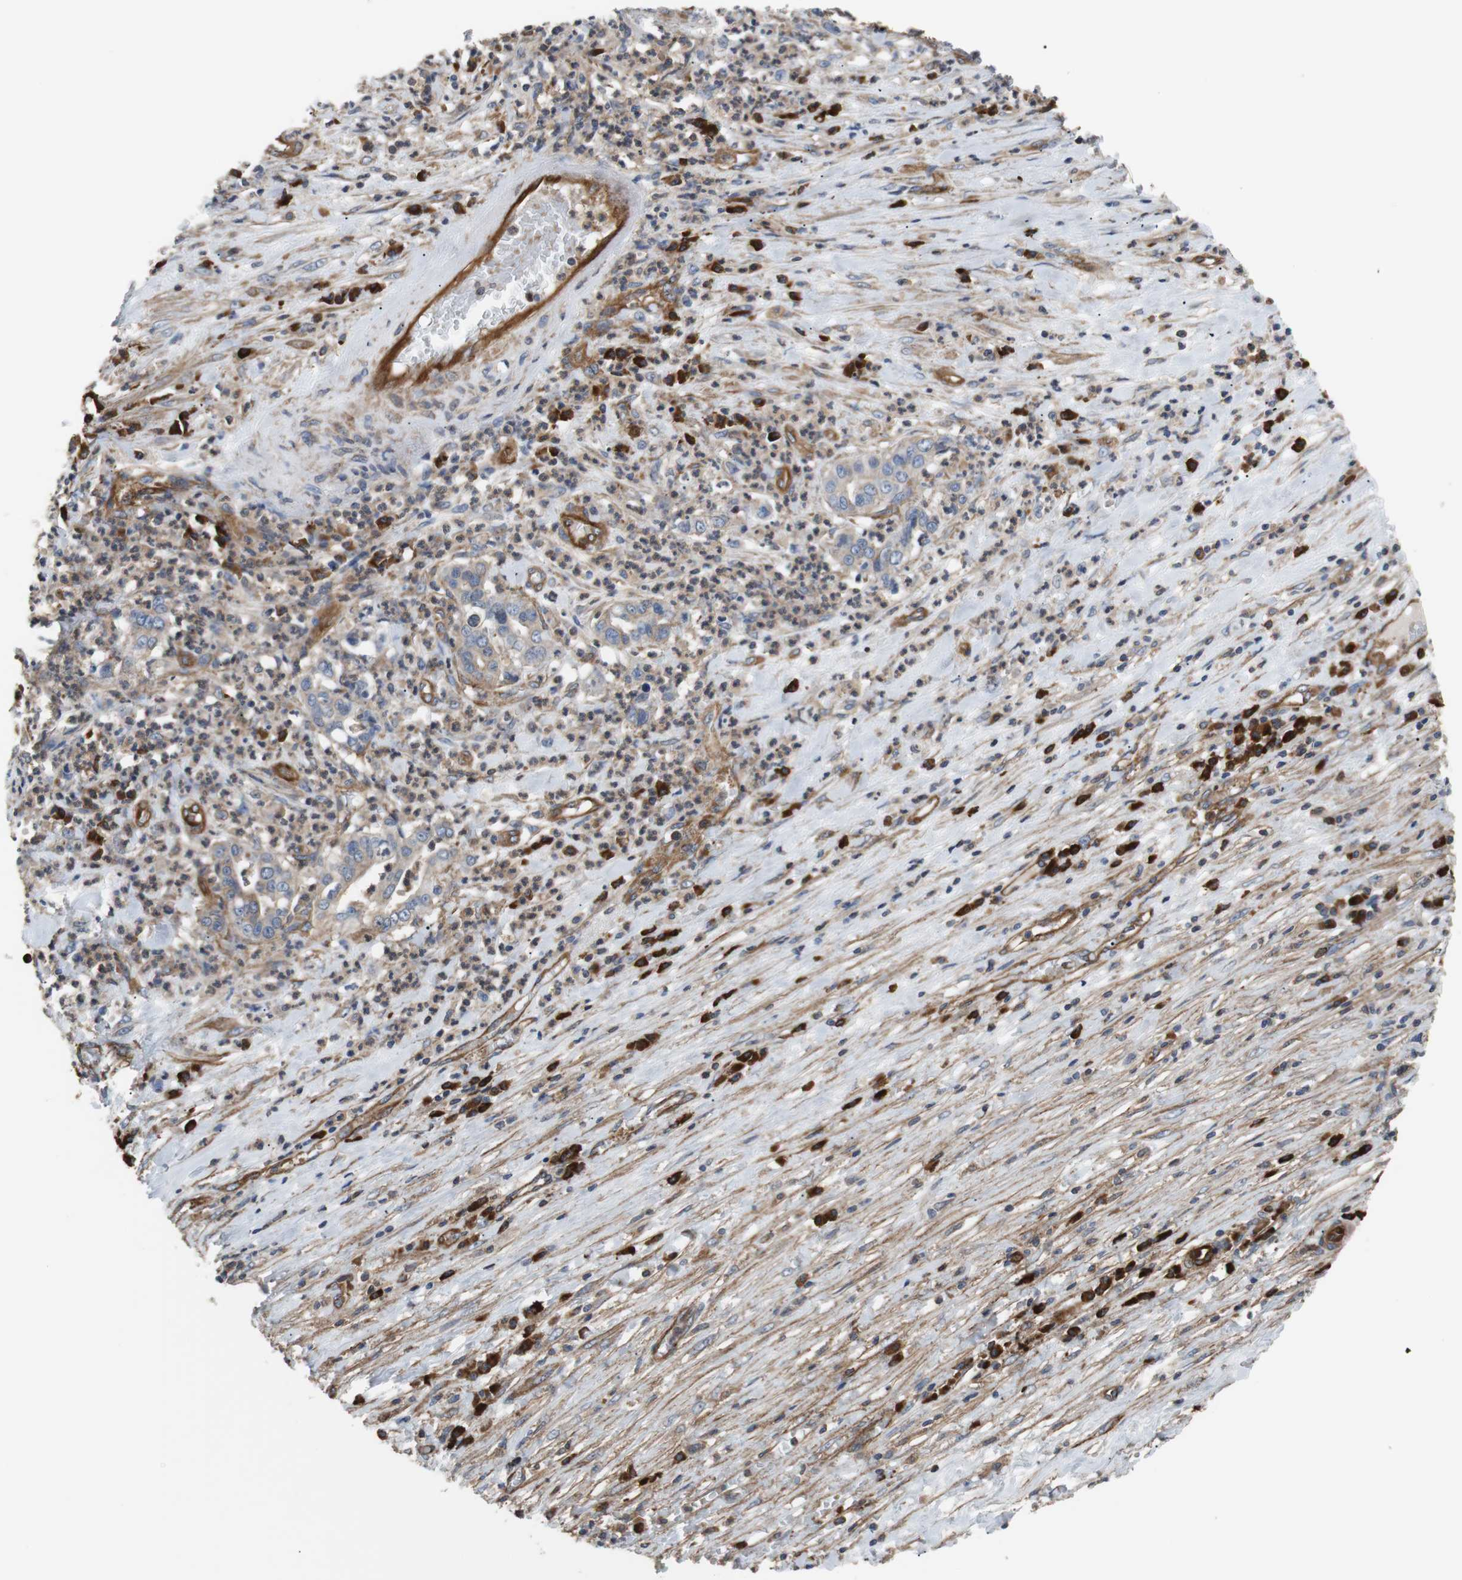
{"staining": {"intensity": "moderate", "quantity": ">75%", "location": "cytoplasmic/membranous"}, "tissue": "liver cancer", "cell_type": "Tumor cells", "image_type": "cancer", "snomed": [{"axis": "morphology", "description": "Cholangiocarcinoma"}, {"axis": "topography", "description": "Liver"}], "caption": "Liver cancer was stained to show a protein in brown. There is medium levels of moderate cytoplasmic/membranous positivity in about >75% of tumor cells. (DAB (3,3'-diaminobenzidine) IHC with brightfield microscopy, high magnification).", "gene": "PLCG2", "patient": {"sex": "female", "age": 61}}